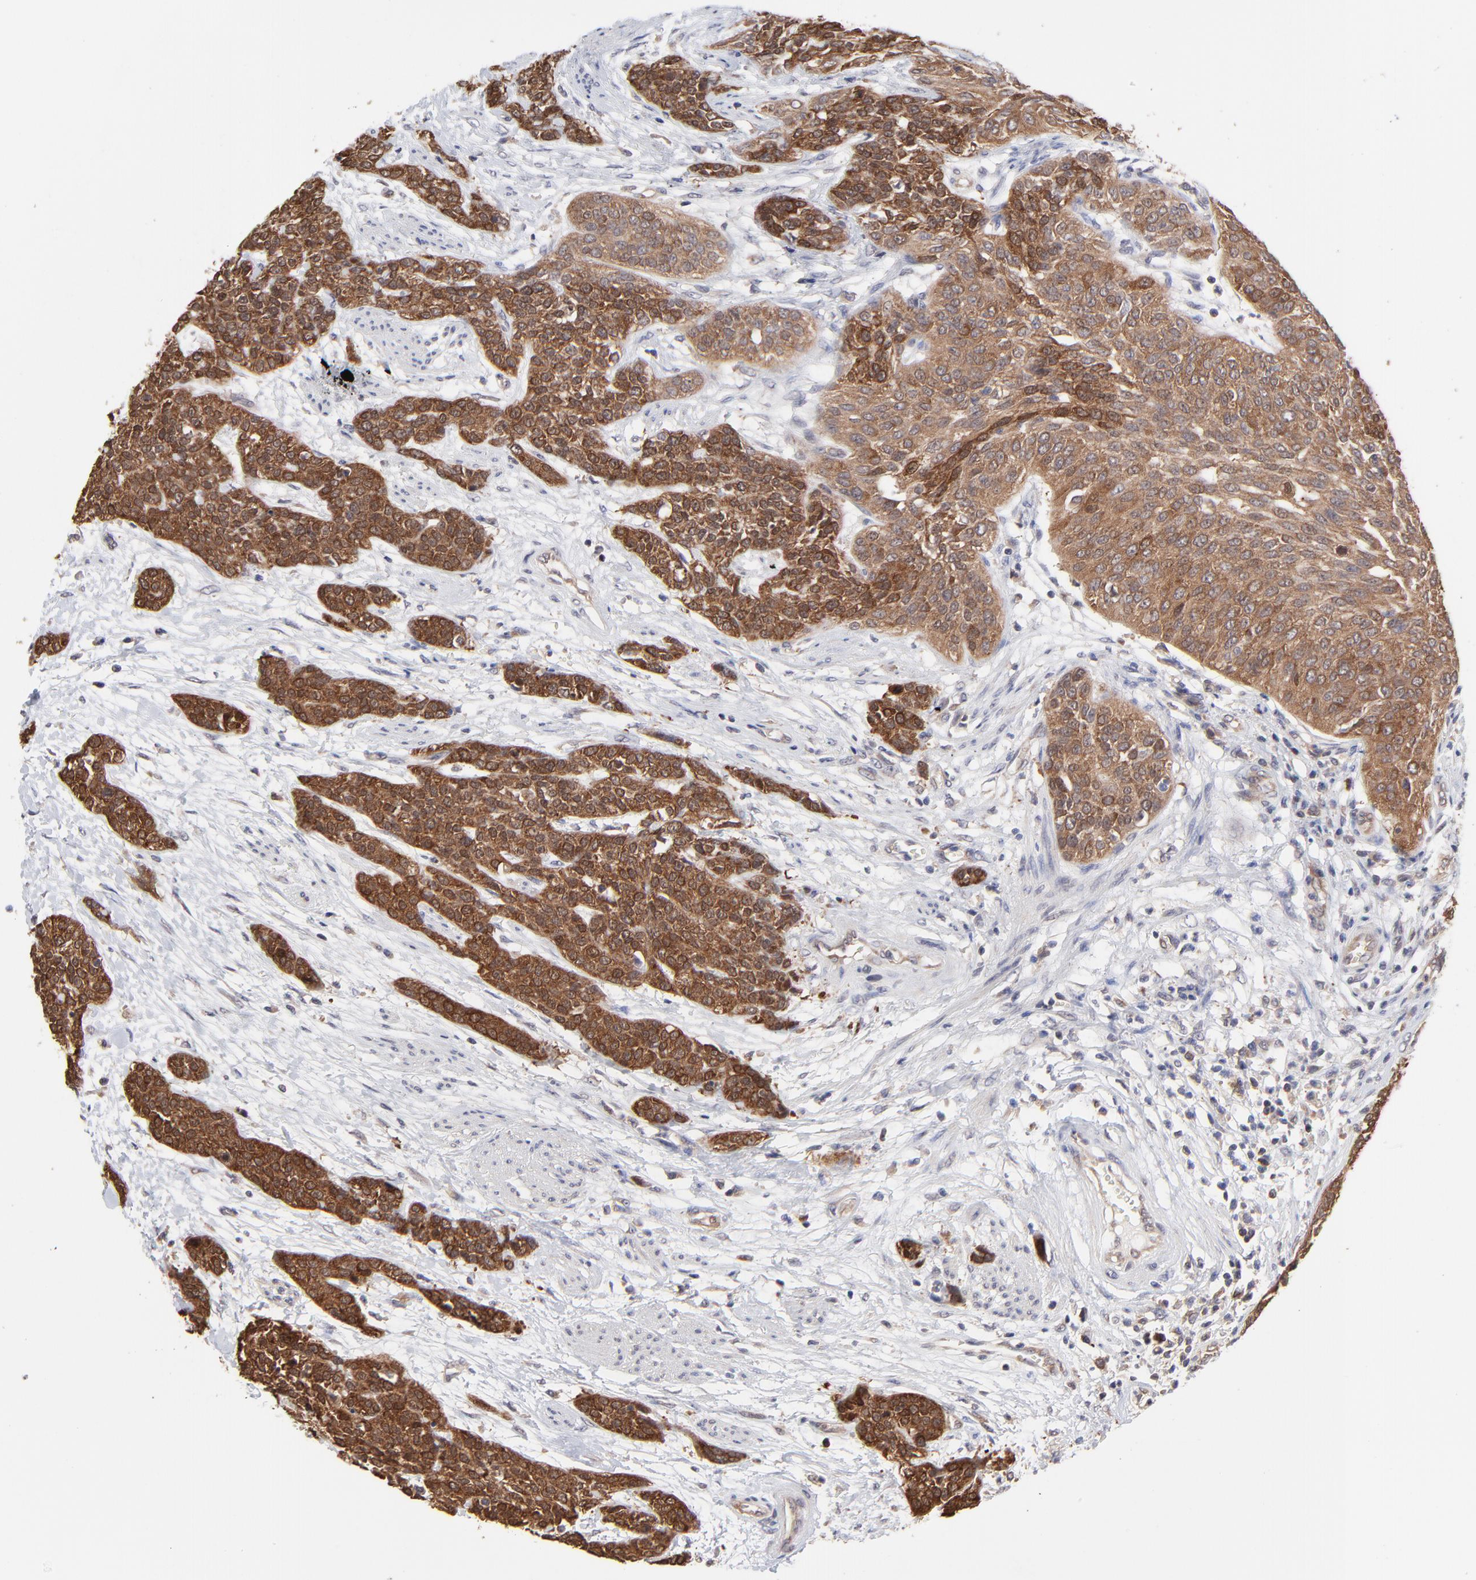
{"staining": {"intensity": "strong", "quantity": ">75%", "location": "cytoplasmic/membranous"}, "tissue": "urothelial cancer", "cell_type": "Tumor cells", "image_type": "cancer", "snomed": [{"axis": "morphology", "description": "Urothelial carcinoma, High grade"}, {"axis": "topography", "description": "Urinary bladder"}], "caption": "Immunohistochemical staining of high-grade urothelial carcinoma displays high levels of strong cytoplasmic/membranous expression in approximately >75% of tumor cells.", "gene": "GART", "patient": {"sex": "male", "age": 56}}